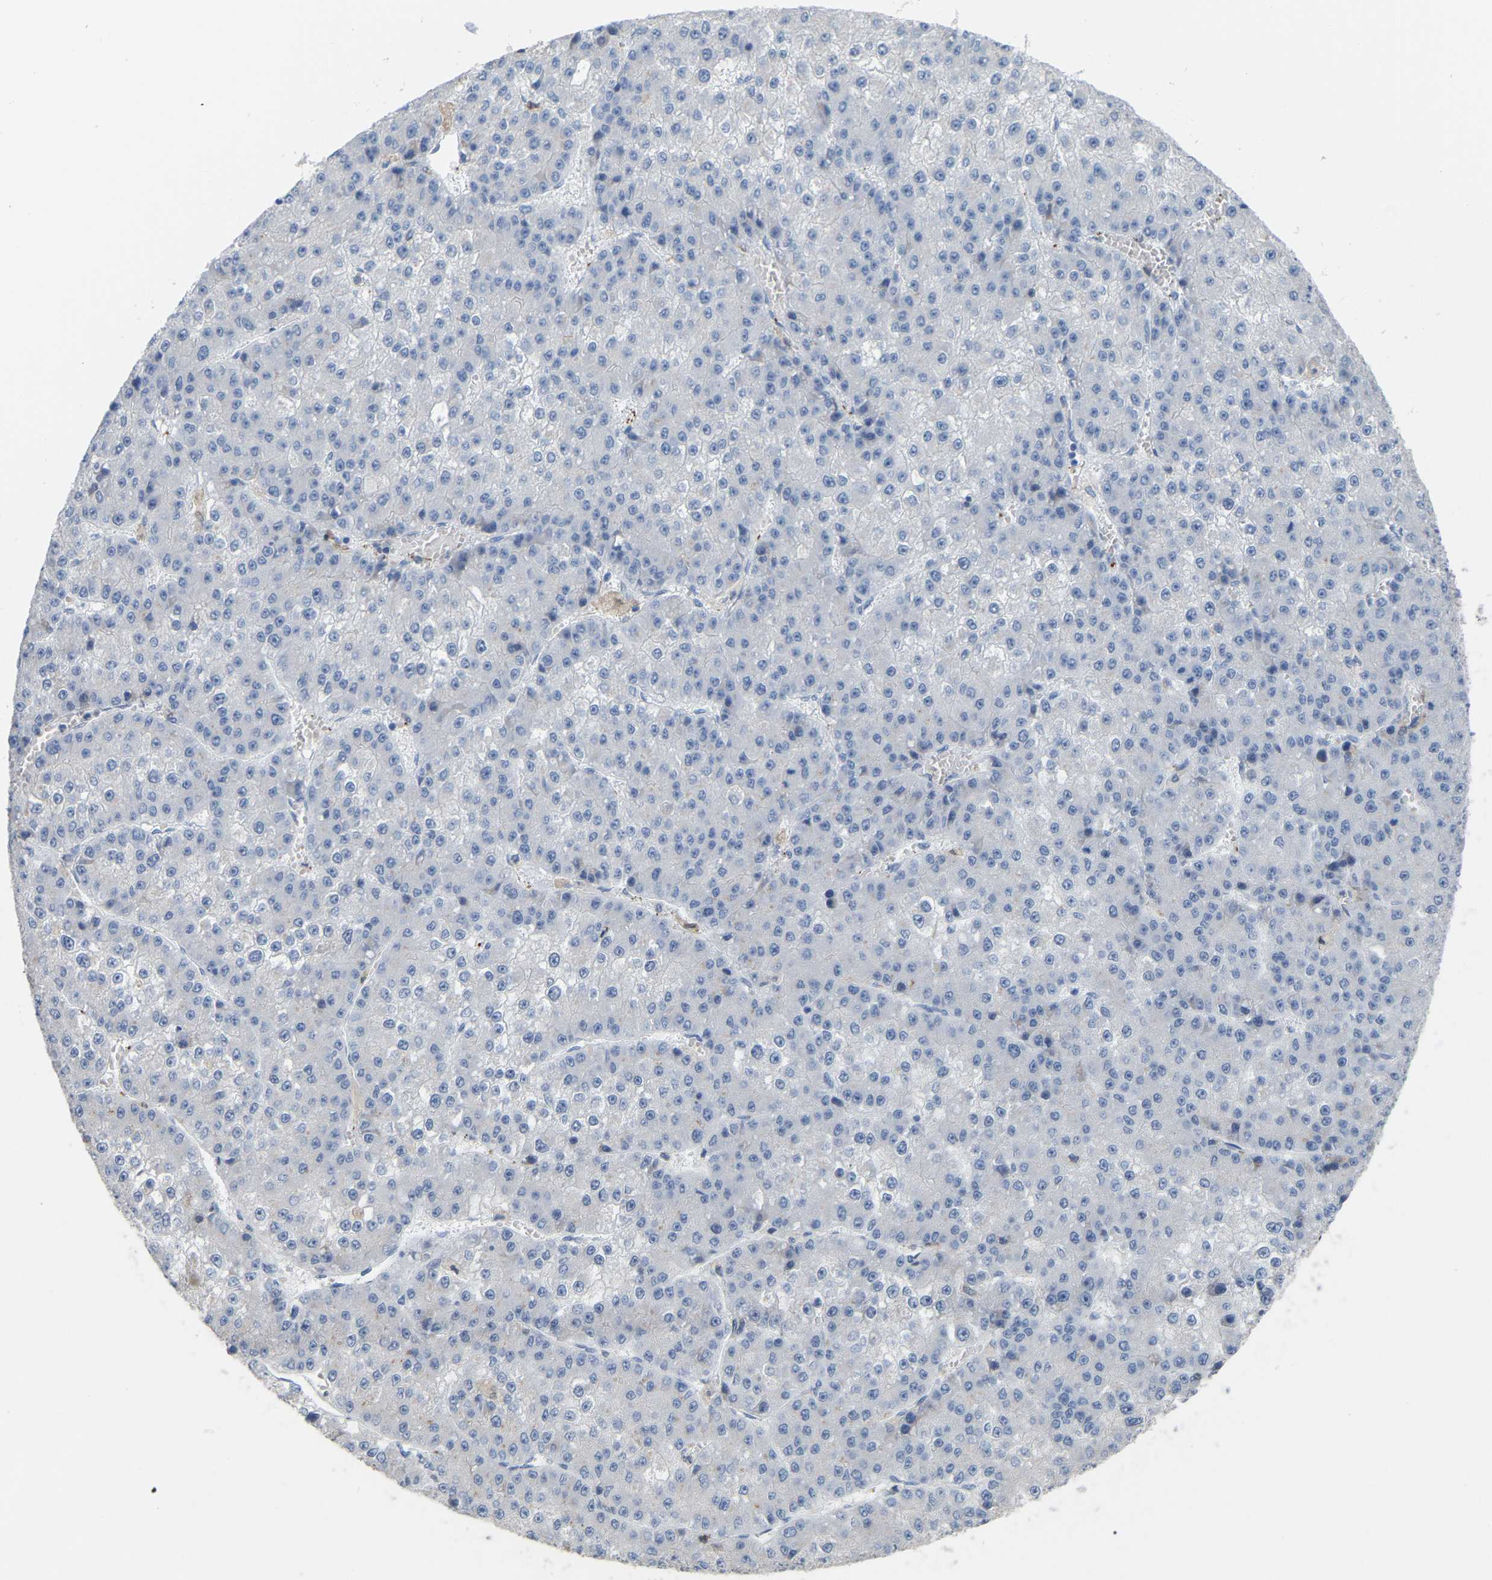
{"staining": {"intensity": "negative", "quantity": "none", "location": "none"}, "tissue": "liver cancer", "cell_type": "Tumor cells", "image_type": "cancer", "snomed": [{"axis": "morphology", "description": "Carcinoma, Hepatocellular, NOS"}, {"axis": "topography", "description": "Liver"}], "caption": "High power microscopy photomicrograph of an immunohistochemistry micrograph of liver cancer (hepatocellular carcinoma), revealing no significant expression in tumor cells.", "gene": "PTGS1", "patient": {"sex": "female", "age": 73}}